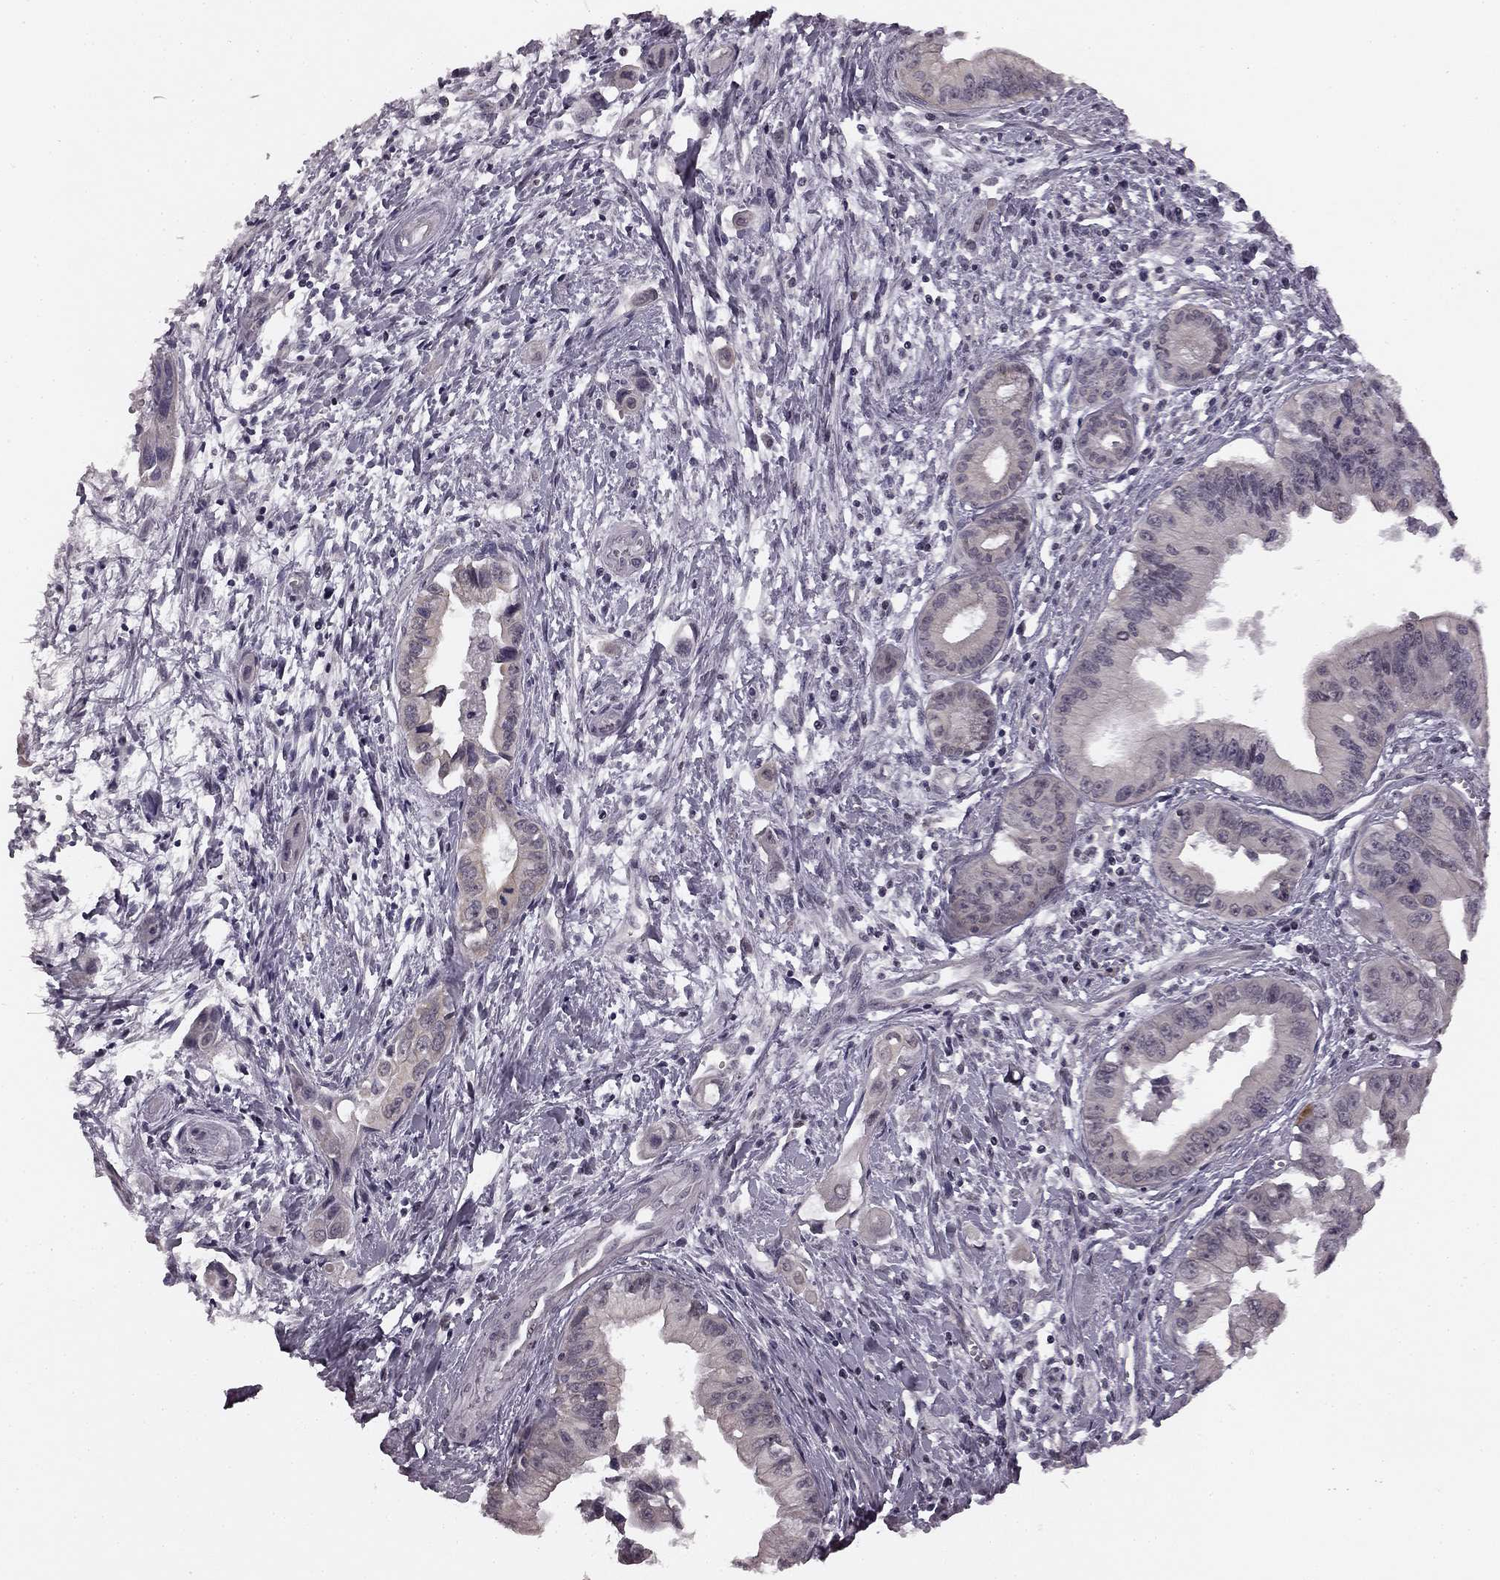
{"staining": {"intensity": "negative", "quantity": "none", "location": "none"}, "tissue": "pancreatic cancer", "cell_type": "Tumor cells", "image_type": "cancer", "snomed": [{"axis": "morphology", "description": "Adenocarcinoma, NOS"}, {"axis": "topography", "description": "Pancreas"}], "caption": "Pancreatic cancer (adenocarcinoma) was stained to show a protein in brown. There is no significant positivity in tumor cells. (Stains: DAB immunohistochemistry (IHC) with hematoxylin counter stain, Microscopy: brightfield microscopy at high magnification).", "gene": "HCN4", "patient": {"sex": "male", "age": 60}}